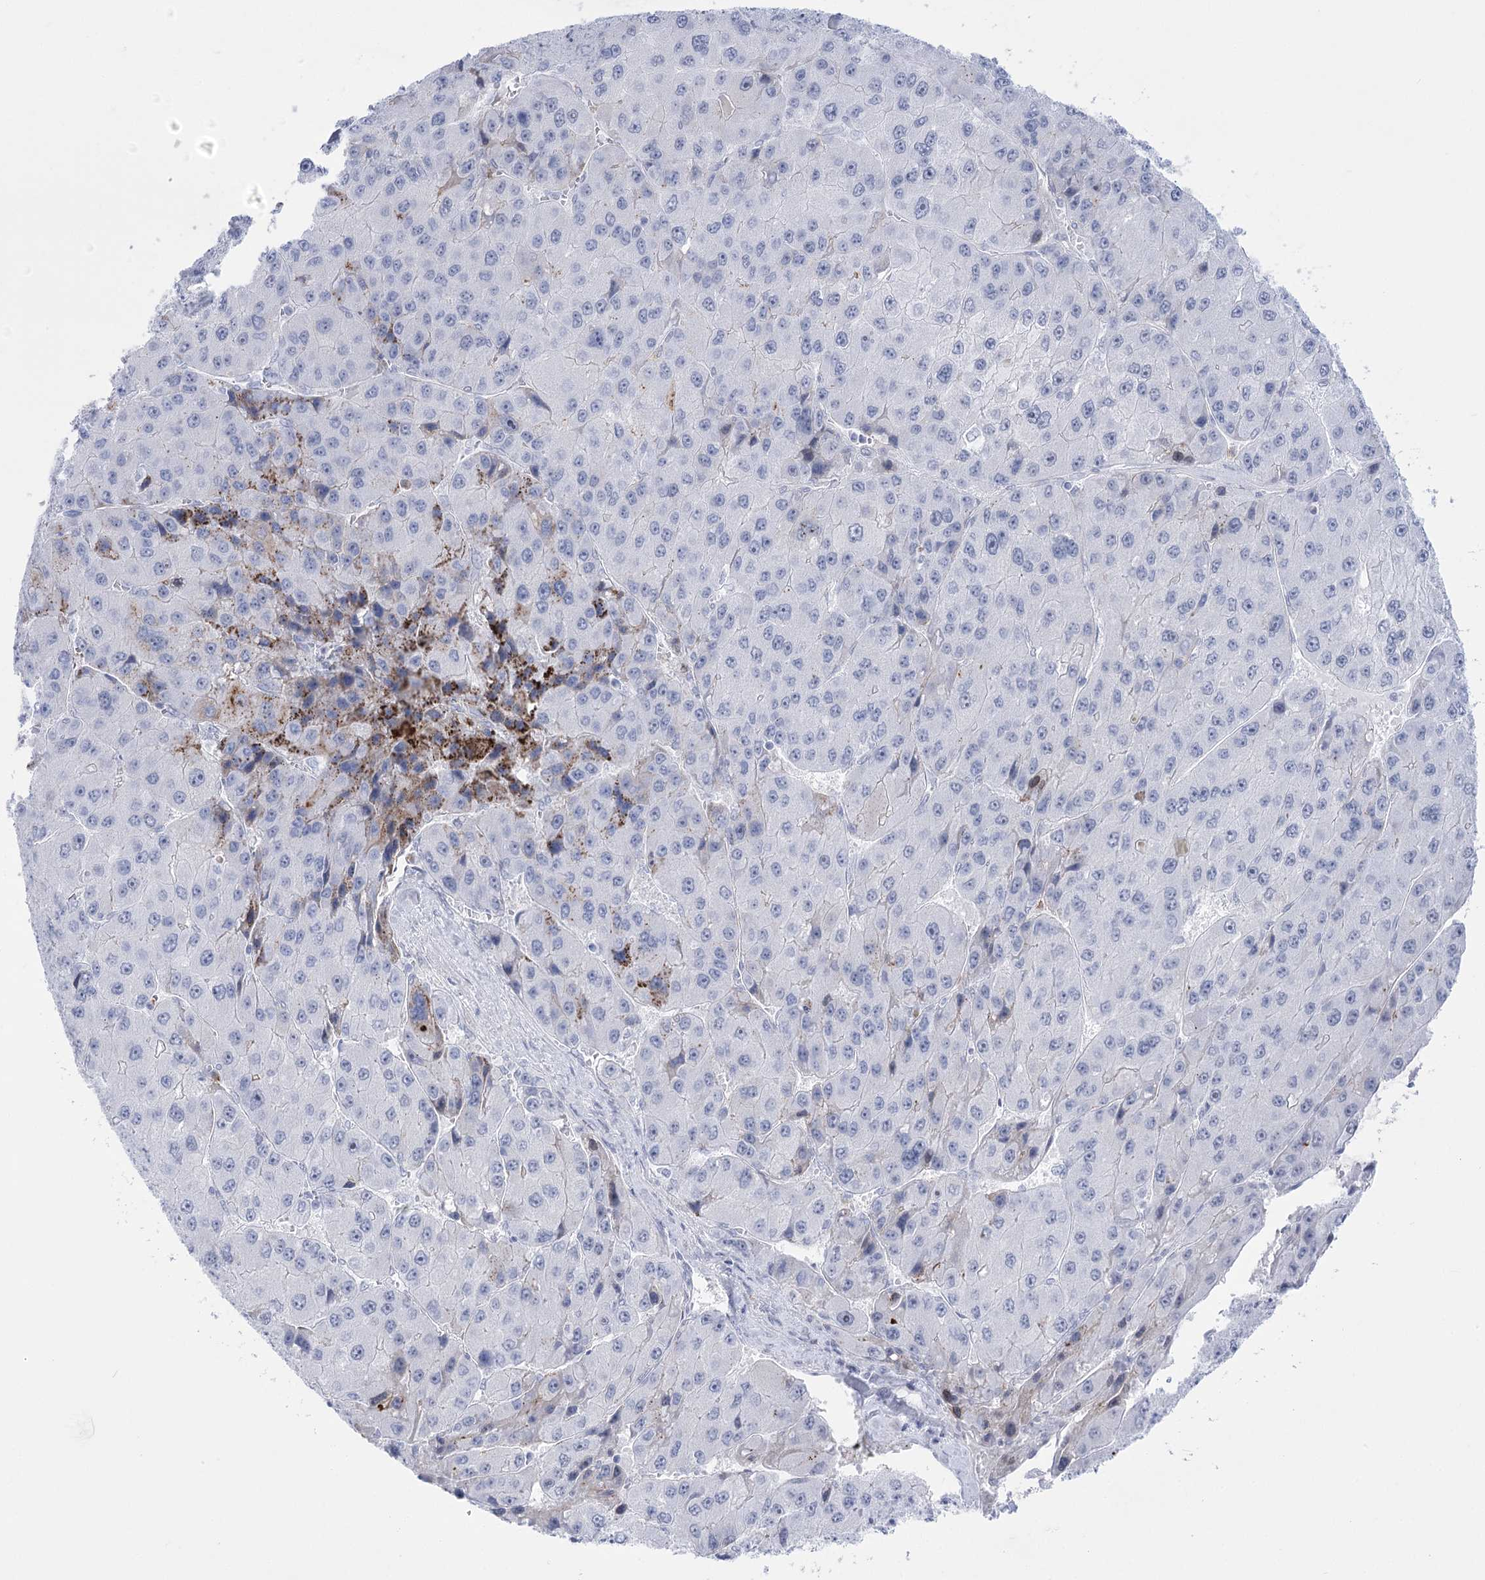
{"staining": {"intensity": "negative", "quantity": "none", "location": "none"}, "tissue": "liver cancer", "cell_type": "Tumor cells", "image_type": "cancer", "snomed": [{"axis": "morphology", "description": "Carcinoma, Hepatocellular, NOS"}, {"axis": "topography", "description": "Liver"}], "caption": "High magnification brightfield microscopy of liver cancer stained with DAB (brown) and counterstained with hematoxylin (blue): tumor cells show no significant staining.", "gene": "HORMAD1", "patient": {"sex": "female", "age": 73}}